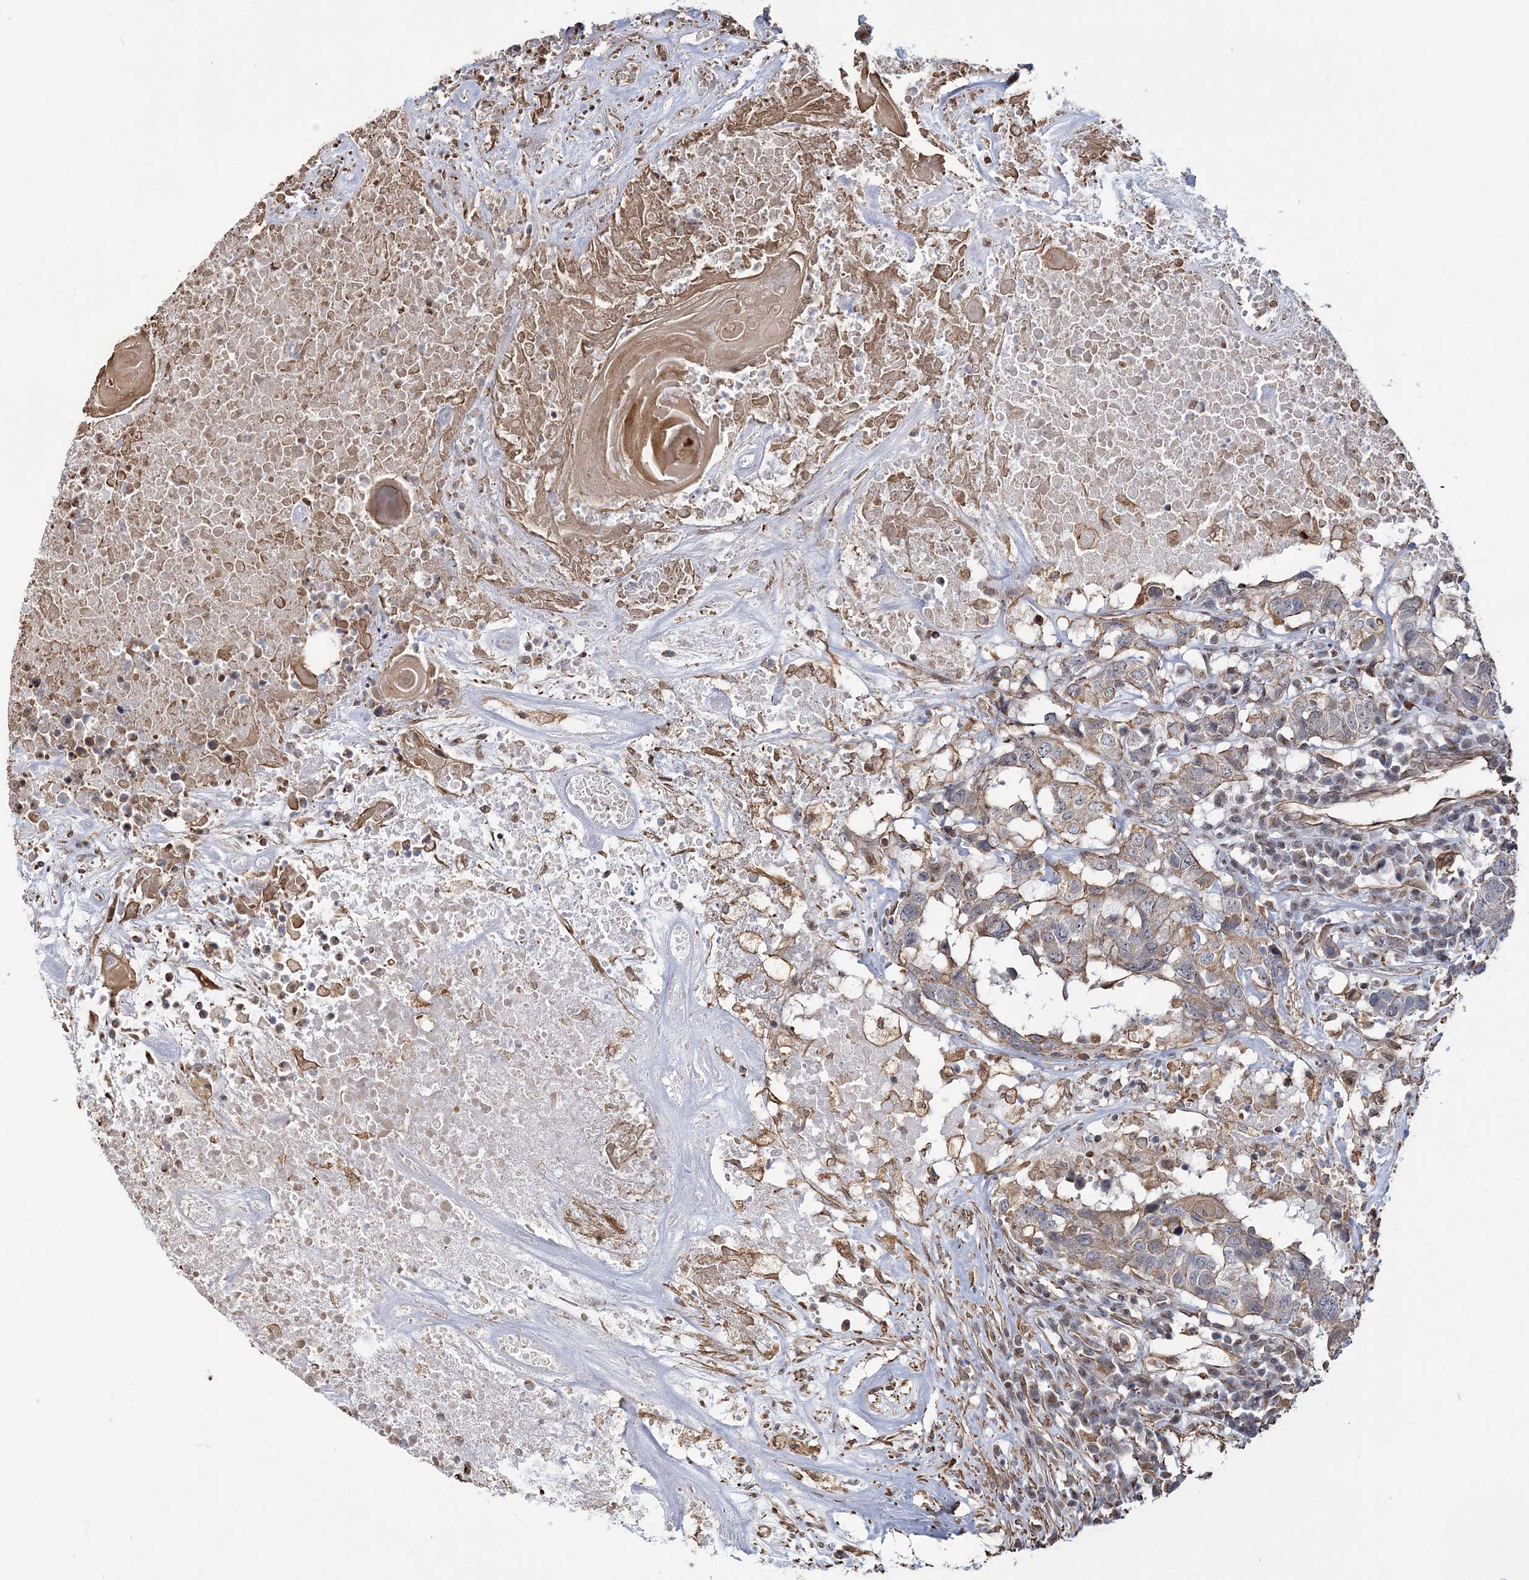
{"staining": {"intensity": "weak", "quantity": "25%-75%", "location": "cytoplasmic/membranous"}, "tissue": "head and neck cancer", "cell_type": "Tumor cells", "image_type": "cancer", "snomed": [{"axis": "morphology", "description": "Squamous cell carcinoma, NOS"}, {"axis": "topography", "description": "Head-Neck"}], "caption": "There is low levels of weak cytoplasmic/membranous staining in tumor cells of head and neck cancer, as demonstrated by immunohistochemical staining (brown color).", "gene": "ATP11B", "patient": {"sex": "male", "age": 66}}